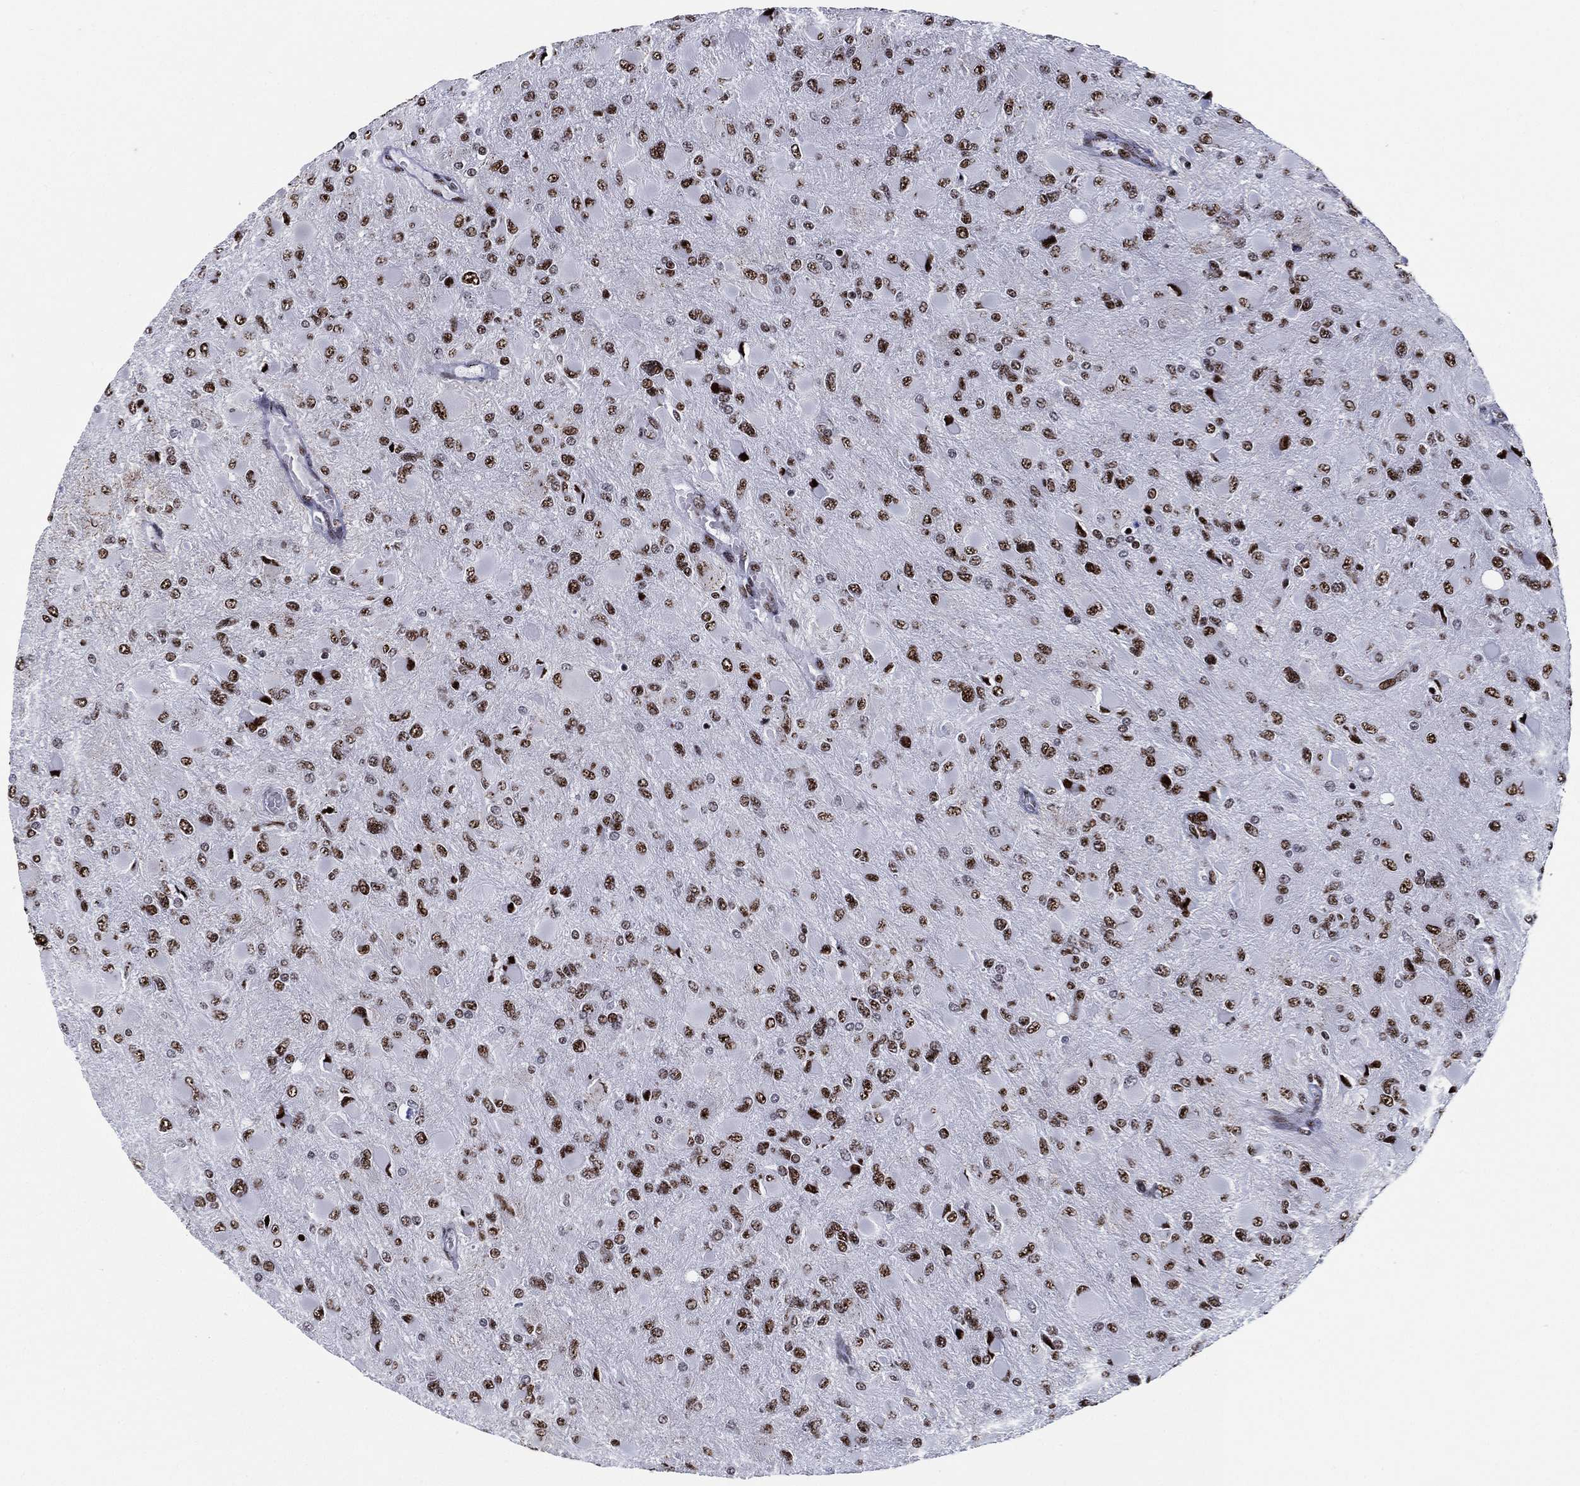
{"staining": {"intensity": "strong", "quantity": ">75%", "location": "nuclear"}, "tissue": "glioma", "cell_type": "Tumor cells", "image_type": "cancer", "snomed": [{"axis": "morphology", "description": "Glioma, malignant, High grade"}, {"axis": "topography", "description": "Cerebral cortex"}], "caption": "Malignant high-grade glioma stained for a protein reveals strong nuclear positivity in tumor cells.", "gene": "CYB561D2", "patient": {"sex": "female", "age": 36}}